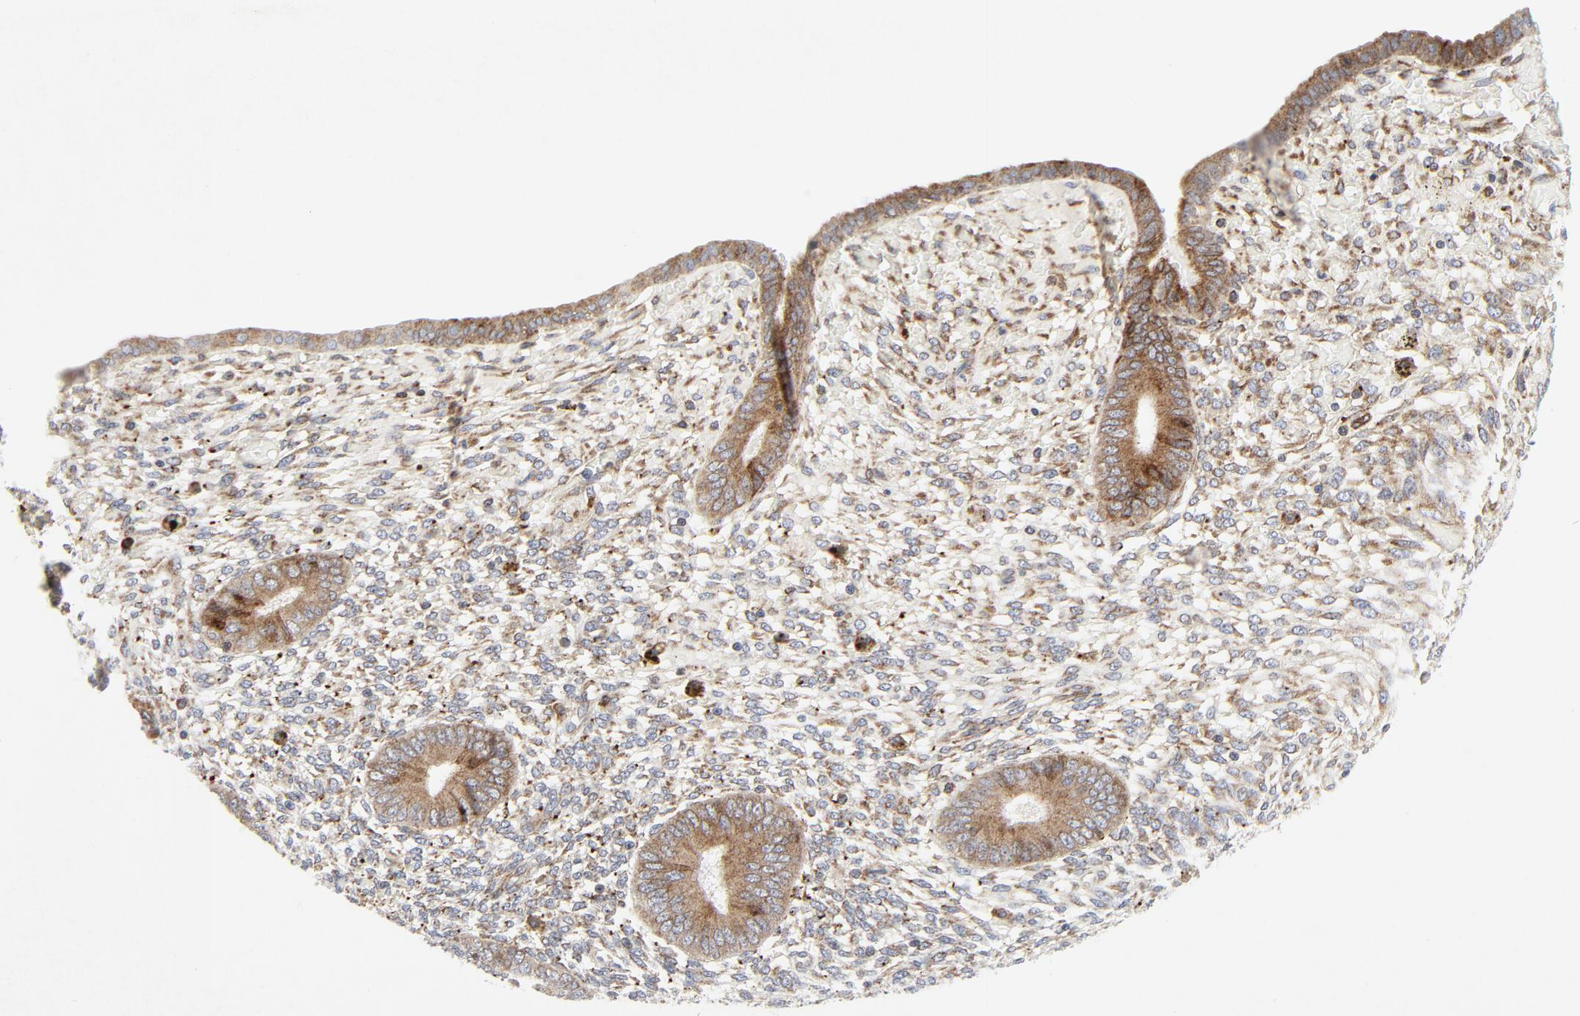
{"staining": {"intensity": "weak", "quantity": ">75%", "location": "cytoplasmic/membranous"}, "tissue": "endometrium", "cell_type": "Cells in endometrial stroma", "image_type": "normal", "snomed": [{"axis": "morphology", "description": "Normal tissue, NOS"}, {"axis": "topography", "description": "Endometrium"}], "caption": "Cells in endometrial stroma reveal weak cytoplasmic/membranous expression in approximately >75% of cells in normal endometrium. Using DAB (brown) and hematoxylin (blue) stains, captured at high magnification using brightfield microscopy.", "gene": "LRP6", "patient": {"sex": "female", "age": 42}}